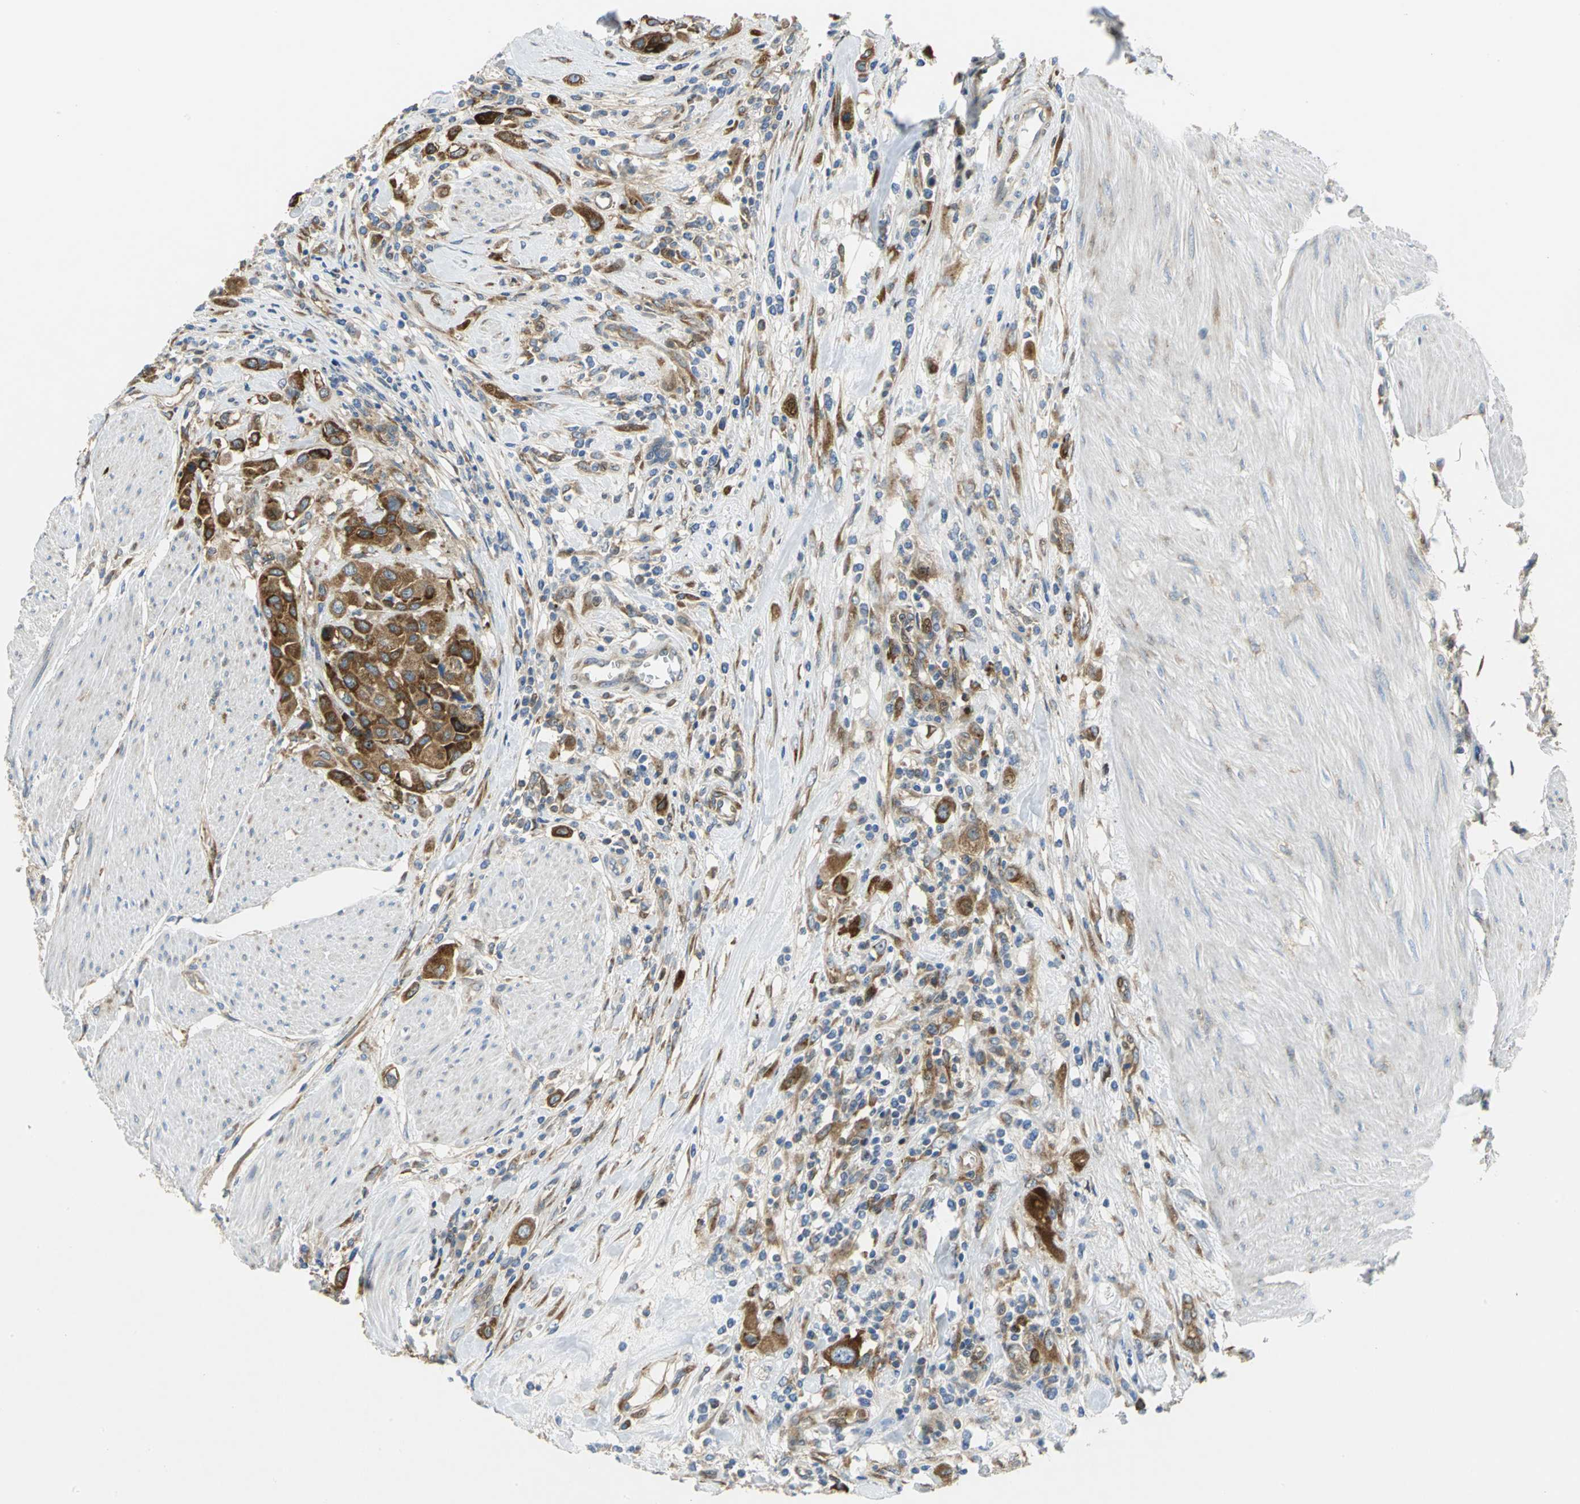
{"staining": {"intensity": "strong", "quantity": ">75%", "location": "cytoplasmic/membranous"}, "tissue": "urothelial cancer", "cell_type": "Tumor cells", "image_type": "cancer", "snomed": [{"axis": "morphology", "description": "Urothelial carcinoma, High grade"}, {"axis": "topography", "description": "Urinary bladder"}], "caption": "Protein analysis of high-grade urothelial carcinoma tissue demonstrates strong cytoplasmic/membranous positivity in about >75% of tumor cells.", "gene": "YBX1", "patient": {"sex": "male", "age": 50}}